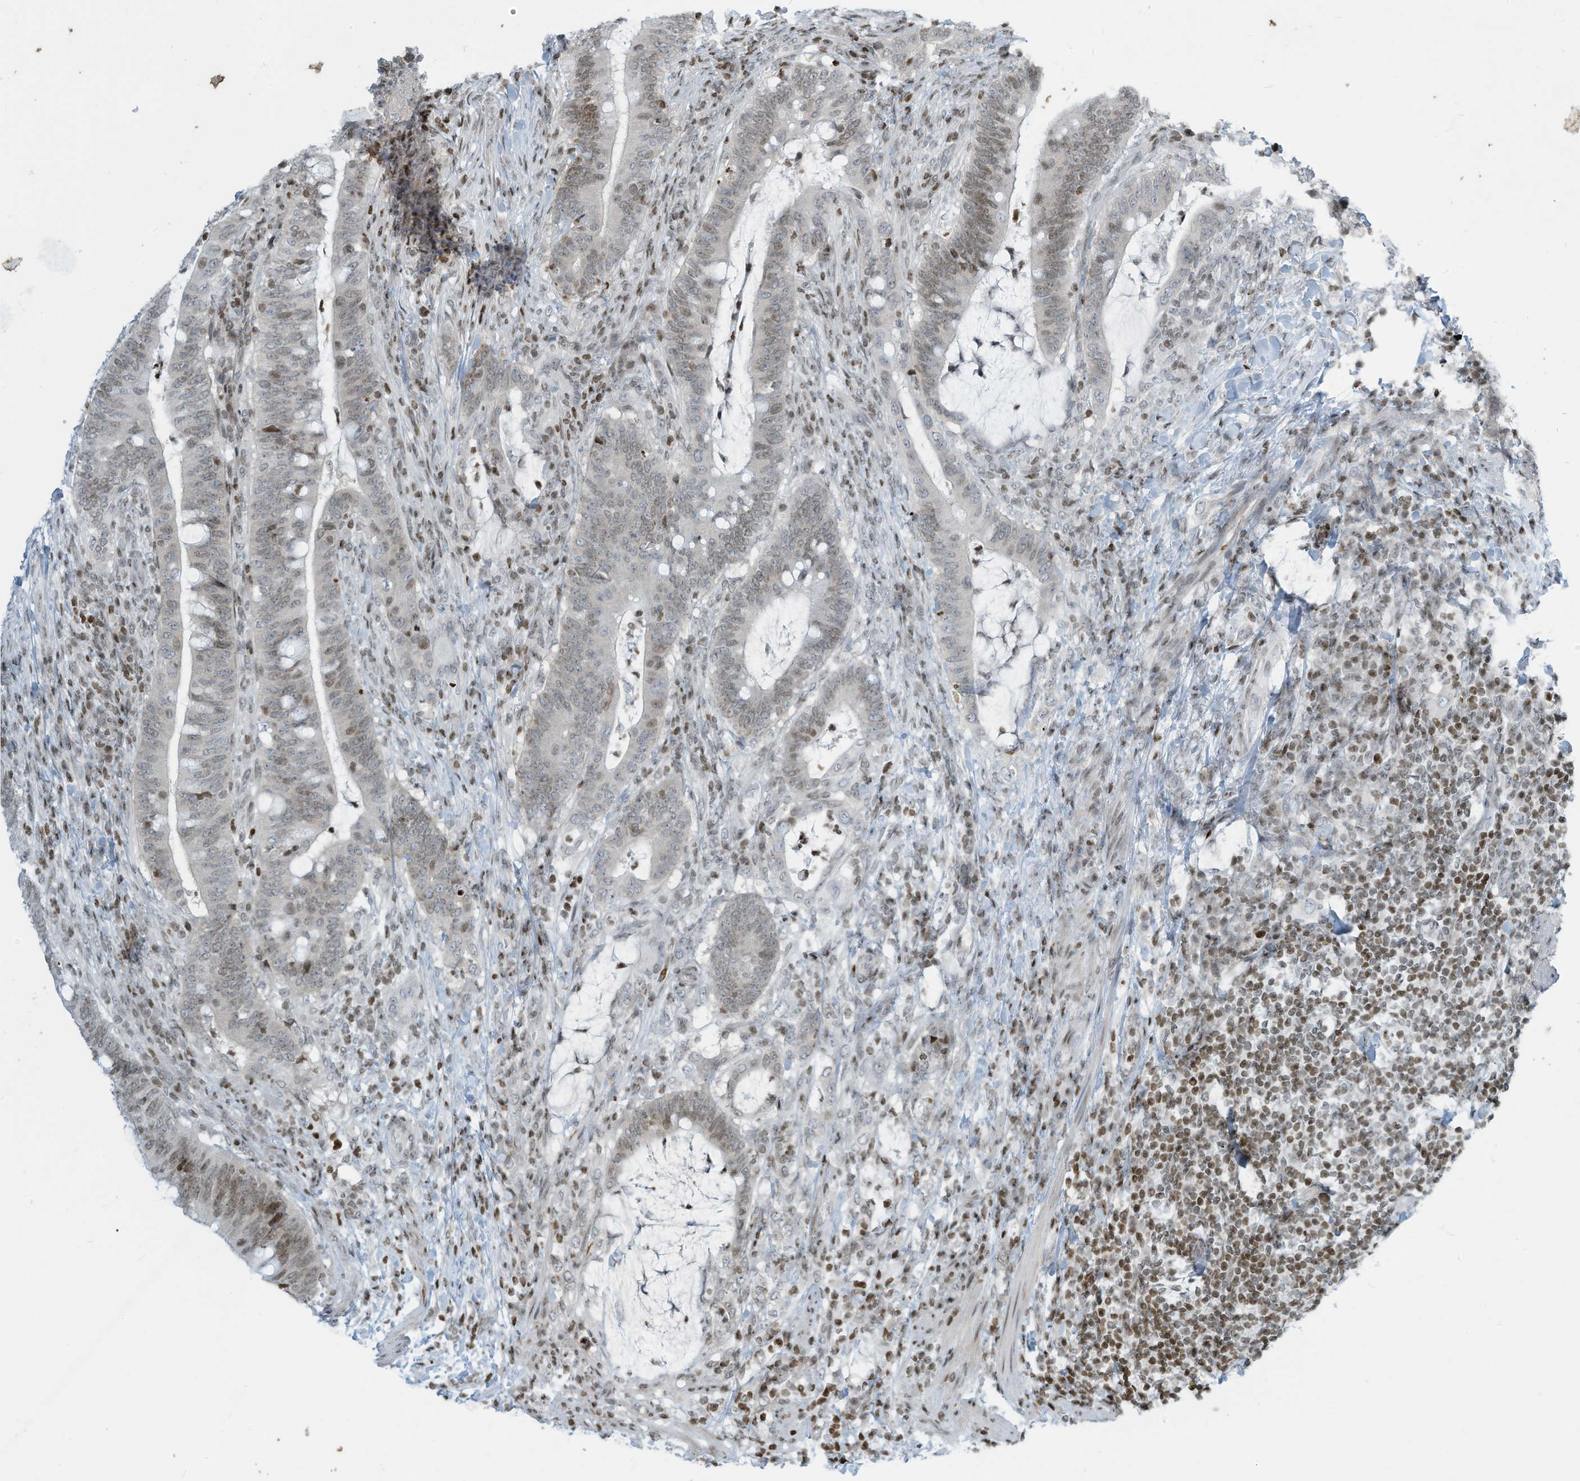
{"staining": {"intensity": "moderate", "quantity": "25%-75%", "location": "nuclear"}, "tissue": "colorectal cancer", "cell_type": "Tumor cells", "image_type": "cancer", "snomed": [{"axis": "morphology", "description": "Adenocarcinoma, NOS"}, {"axis": "topography", "description": "Colon"}], "caption": "Protein expression analysis of colorectal adenocarcinoma shows moderate nuclear expression in about 25%-75% of tumor cells.", "gene": "ADI1", "patient": {"sex": "female", "age": 66}}